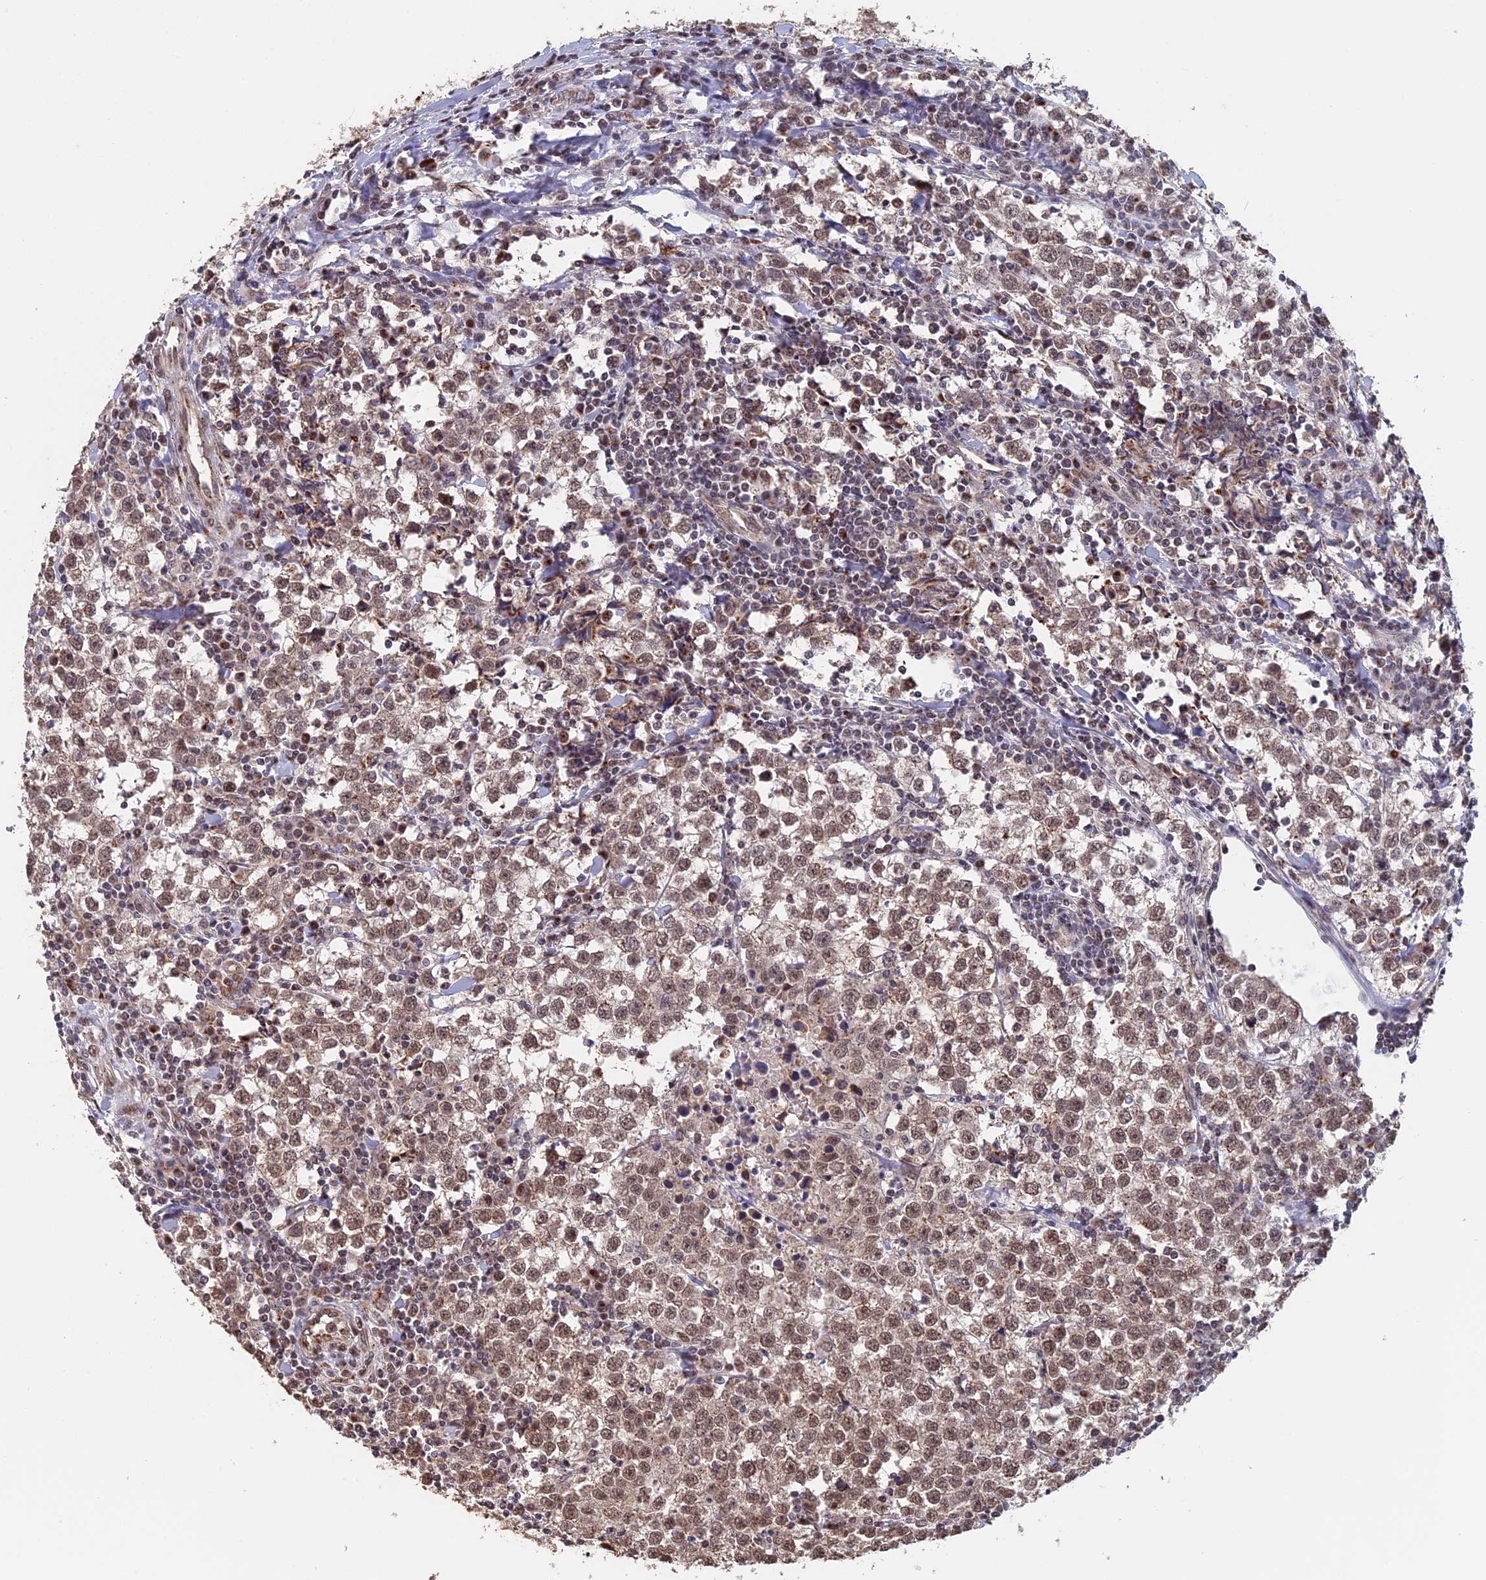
{"staining": {"intensity": "moderate", "quantity": ">75%", "location": "nuclear"}, "tissue": "testis cancer", "cell_type": "Tumor cells", "image_type": "cancer", "snomed": [{"axis": "morphology", "description": "Seminoma, NOS"}, {"axis": "morphology", "description": "Carcinoma, Embryonal, NOS"}, {"axis": "topography", "description": "Testis"}], "caption": "Immunohistochemistry (IHC) staining of testis cancer, which reveals medium levels of moderate nuclear positivity in approximately >75% of tumor cells indicating moderate nuclear protein staining. The staining was performed using DAB (brown) for protein detection and nuclei were counterstained in hematoxylin (blue).", "gene": "PIGQ", "patient": {"sex": "male", "age": 36}}